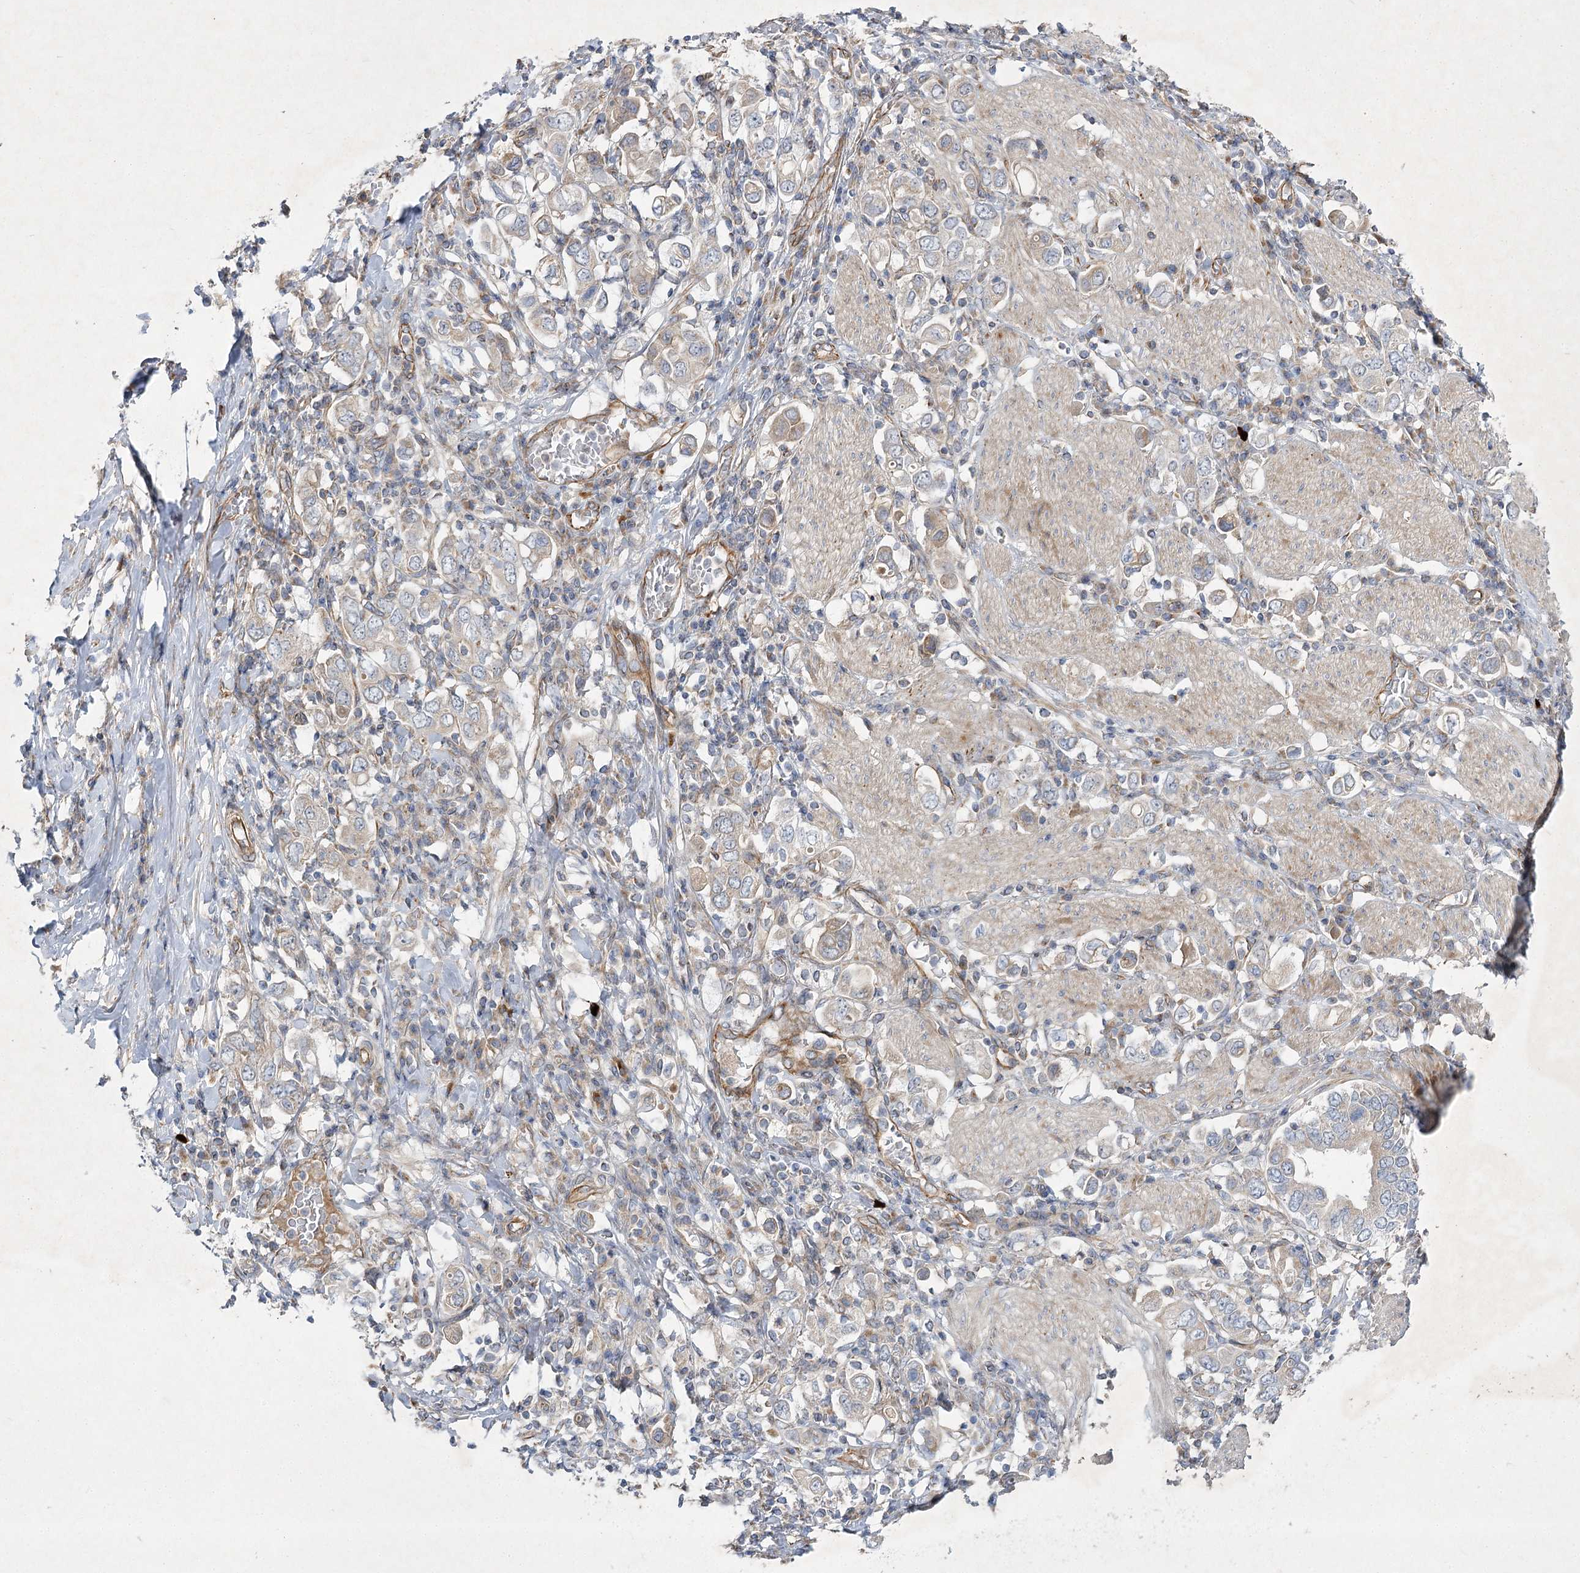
{"staining": {"intensity": "weak", "quantity": "<25%", "location": "cytoplasmic/membranous"}, "tissue": "stomach cancer", "cell_type": "Tumor cells", "image_type": "cancer", "snomed": [{"axis": "morphology", "description": "Adenocarcinoma, NOS"}, {"axis": "topography", "description": "Stomach, upper"}], "caption": "Immunohistochemical staining of stomach cancer reveals no significant positivity in tumor cells.", "gene": "KIAA0825", "patient": {"sex": "male", "age": 62}}